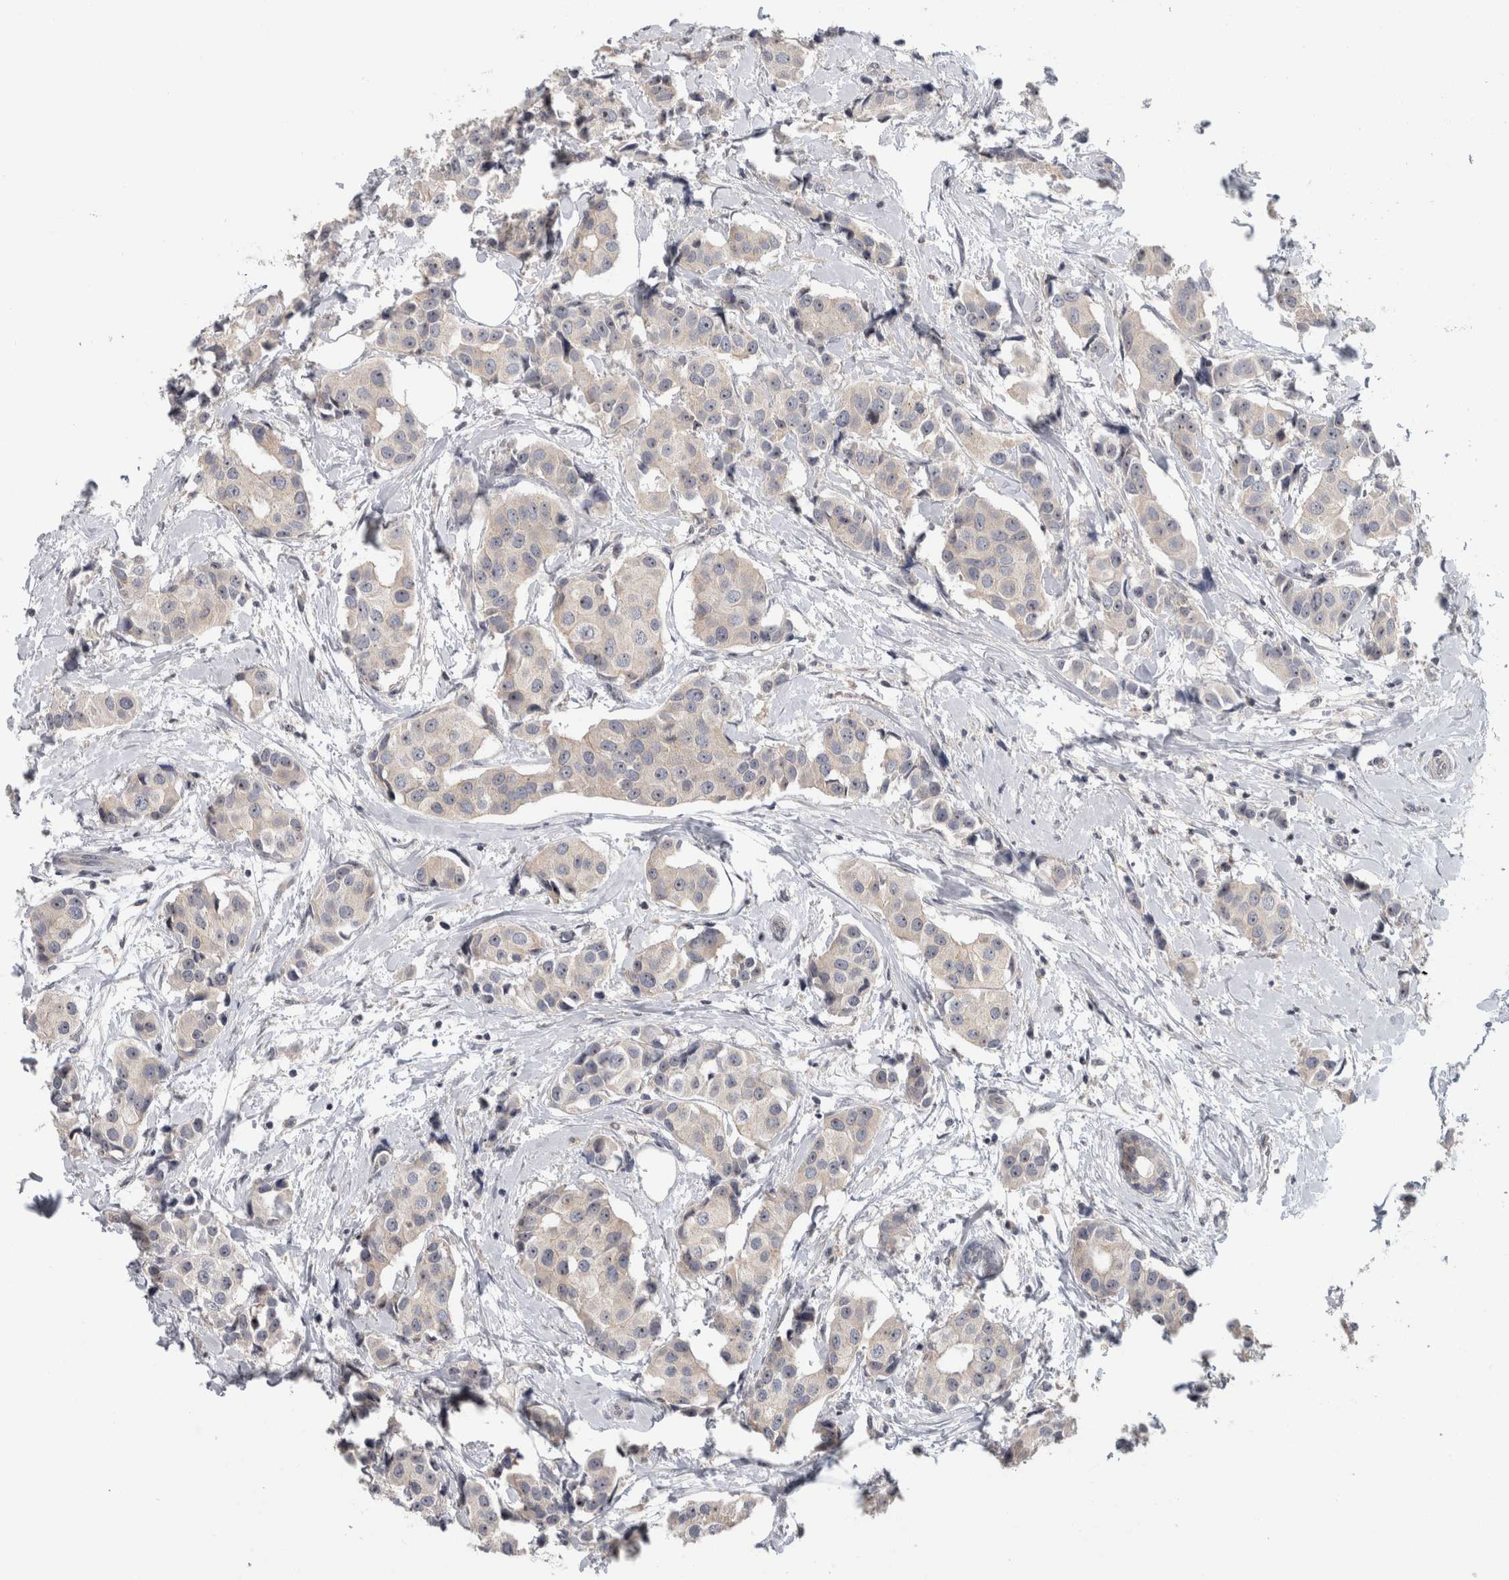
{"staining": {"intensity": "weak", "quantity": "<25%", "location": "cytoplasmic/membranous,nuclear"}, "tissue": "breast cancer", "cell_type": "Tumor cells", "image_type": "cancer", "snomed": [{"axis": "morphology", "description": "Normal tissue, NOS"}, {"axis": "morphology", "description": "Duct carcinoma"}, {"axis": "topography", "description": "Breast"}], "caption": "A high-resolution micrograph shows IHC staining of breast cancer, which exhibits no significant expression in tumor cells.", "gene": "RBM28", "patient": {"sex": "female", "age": 39}}